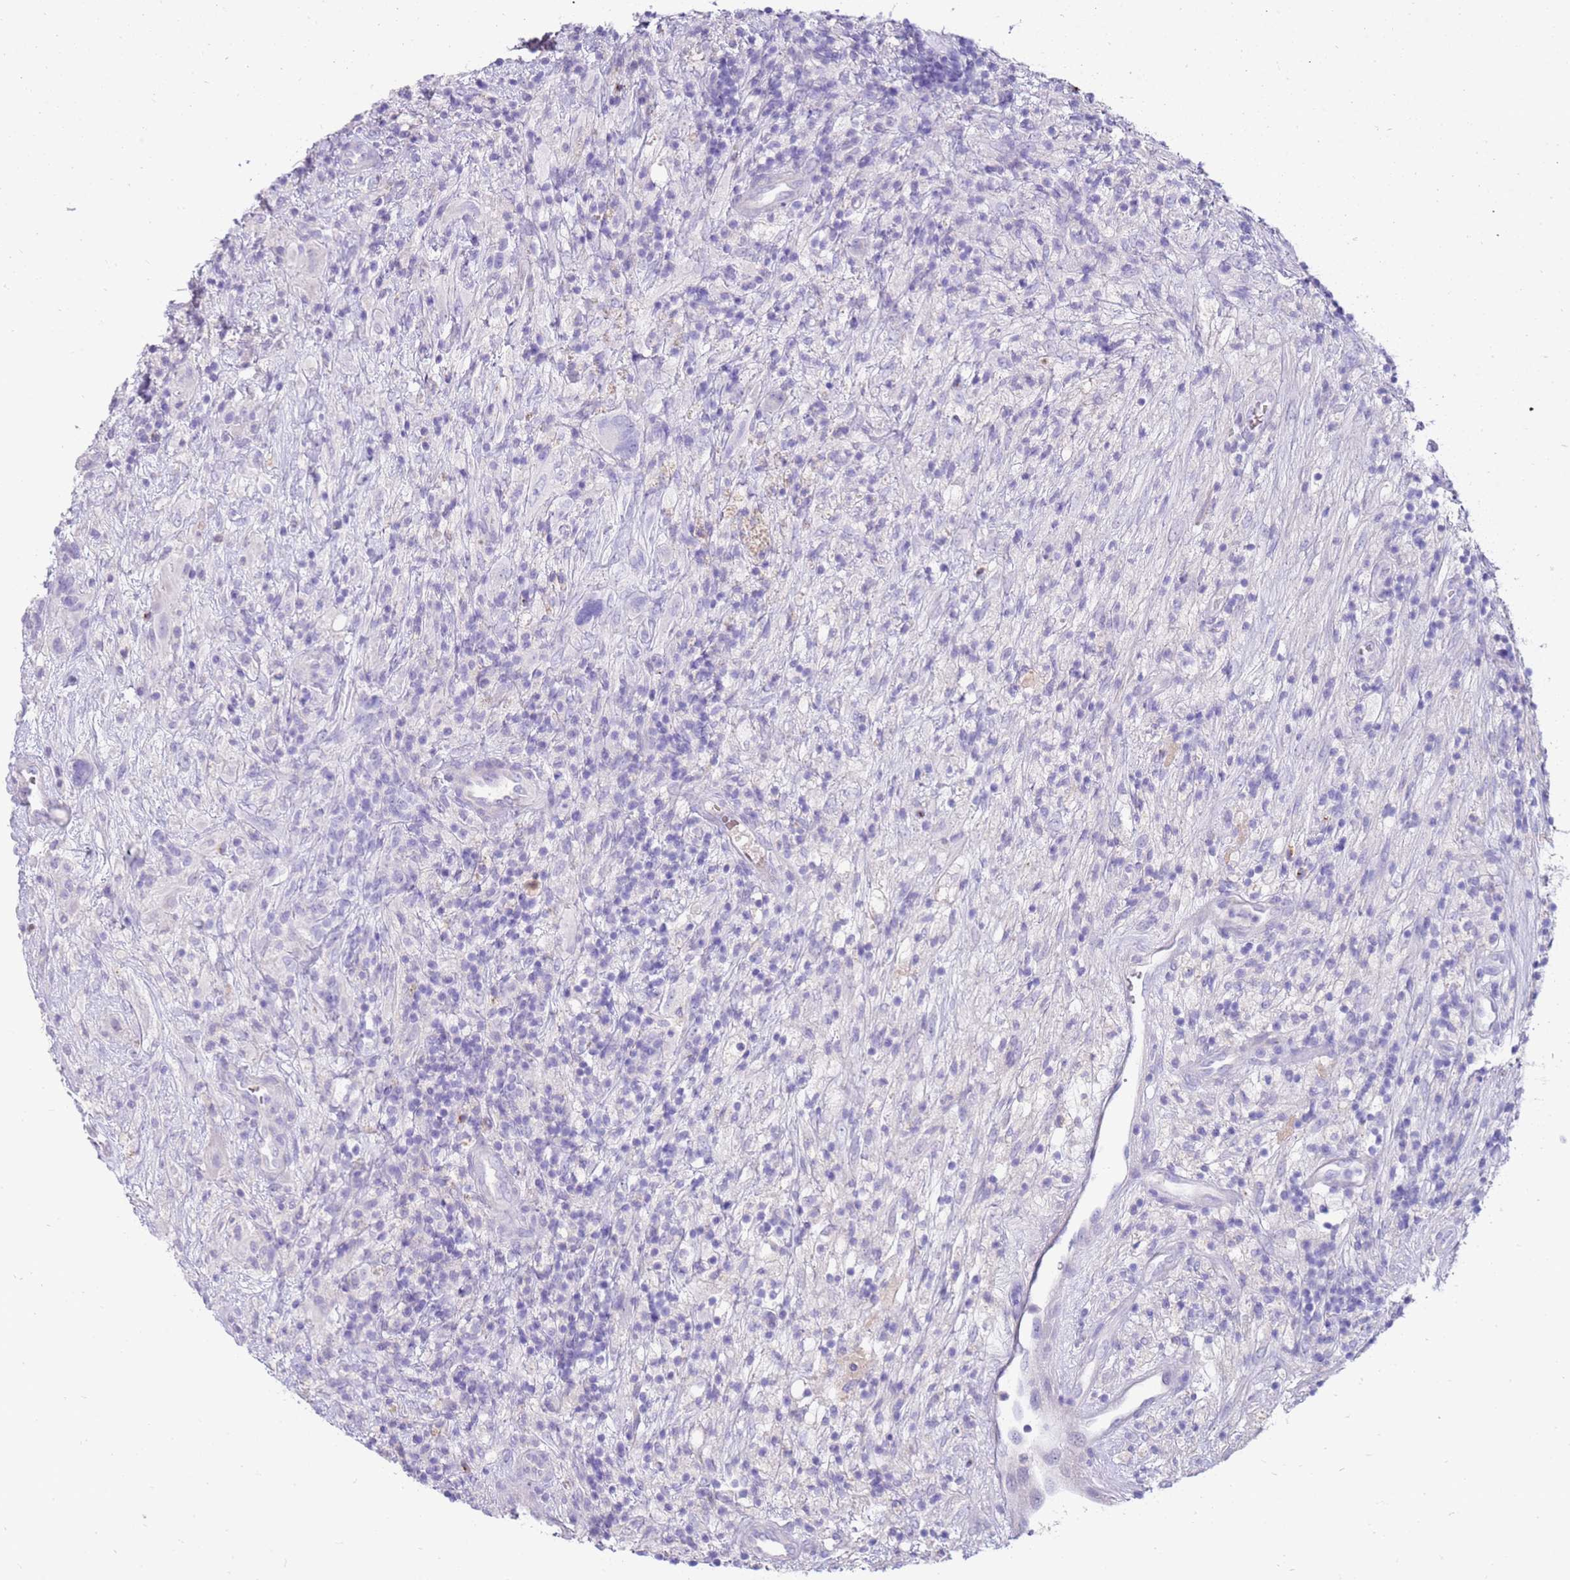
{"staining": {"intensity": "negative", "quantity": "none", "location": "none"}, "tissue": "glioma", "cell_type": "Tumor cells", "image_type": "cancer", "snomed": [{"axis": "morphology", "description": "Glioma, malignant, High grade"}, {"axis": "topography", "description": "Brain"}], "caption": "DAB immunohistochemical staining of malignant glioma (high-grade) shows no significant staining in tumor cells.", "gene": "EVPLL", "patient": {"sex": "male", "age": 69}}